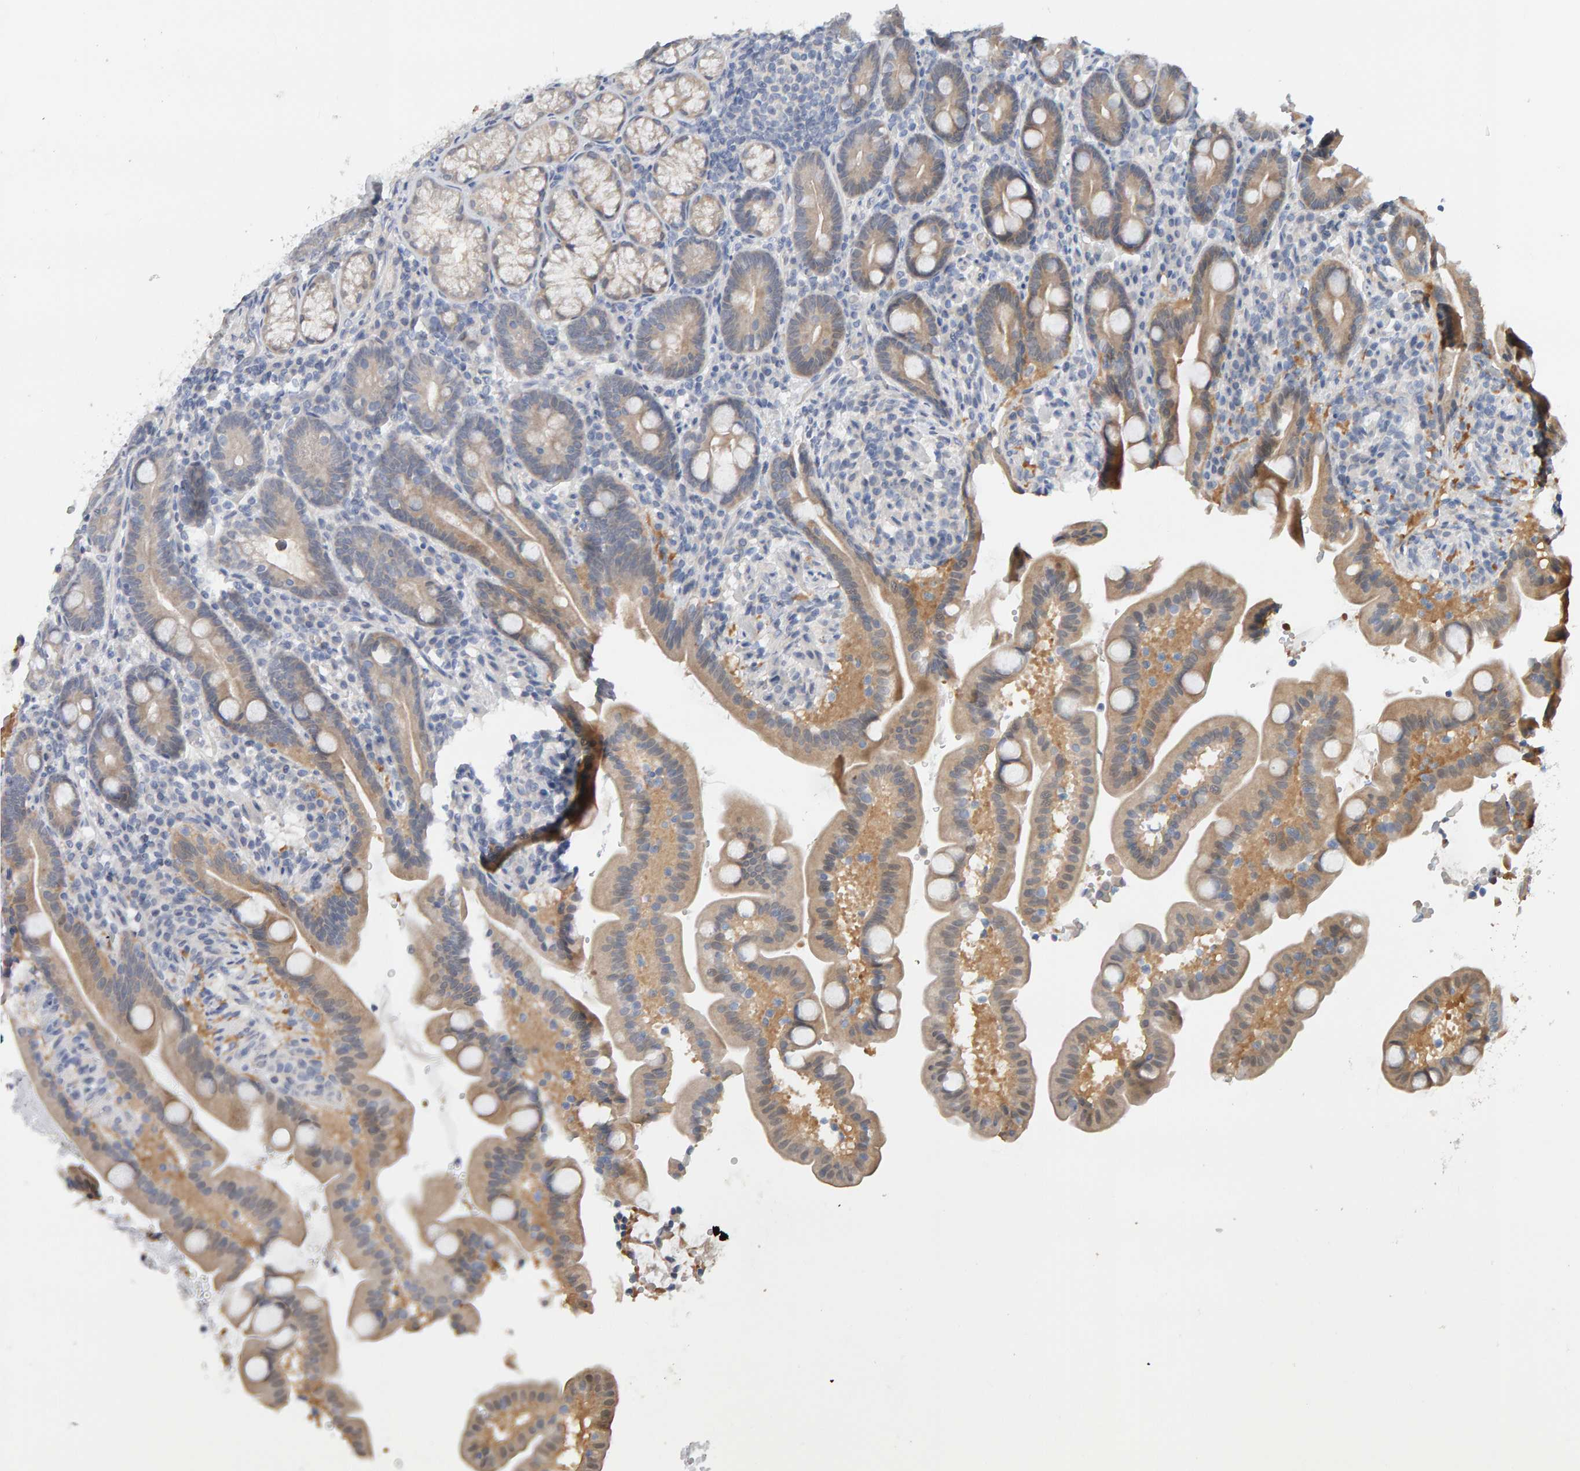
{"staining": {"intensity": "weak", "quantity": "25%-75%", "location": "cytoplasmic/membranous"}, "tissue": "duodenum", "cell_type": "Glandular cells", "image_type": "normal", "snomed": [{"axis": "morphology", "description": "Normal tissue, NOS"}, {"axis": "topography", "description": "Duodenum"}], "caption": "The immunohistochemical stain labels weak cytoplasmic/membranous staining in glandular cells of unremarkable duodenum.", "gene": "GFUS", "patient": {"sex": "male", "age": 54}}